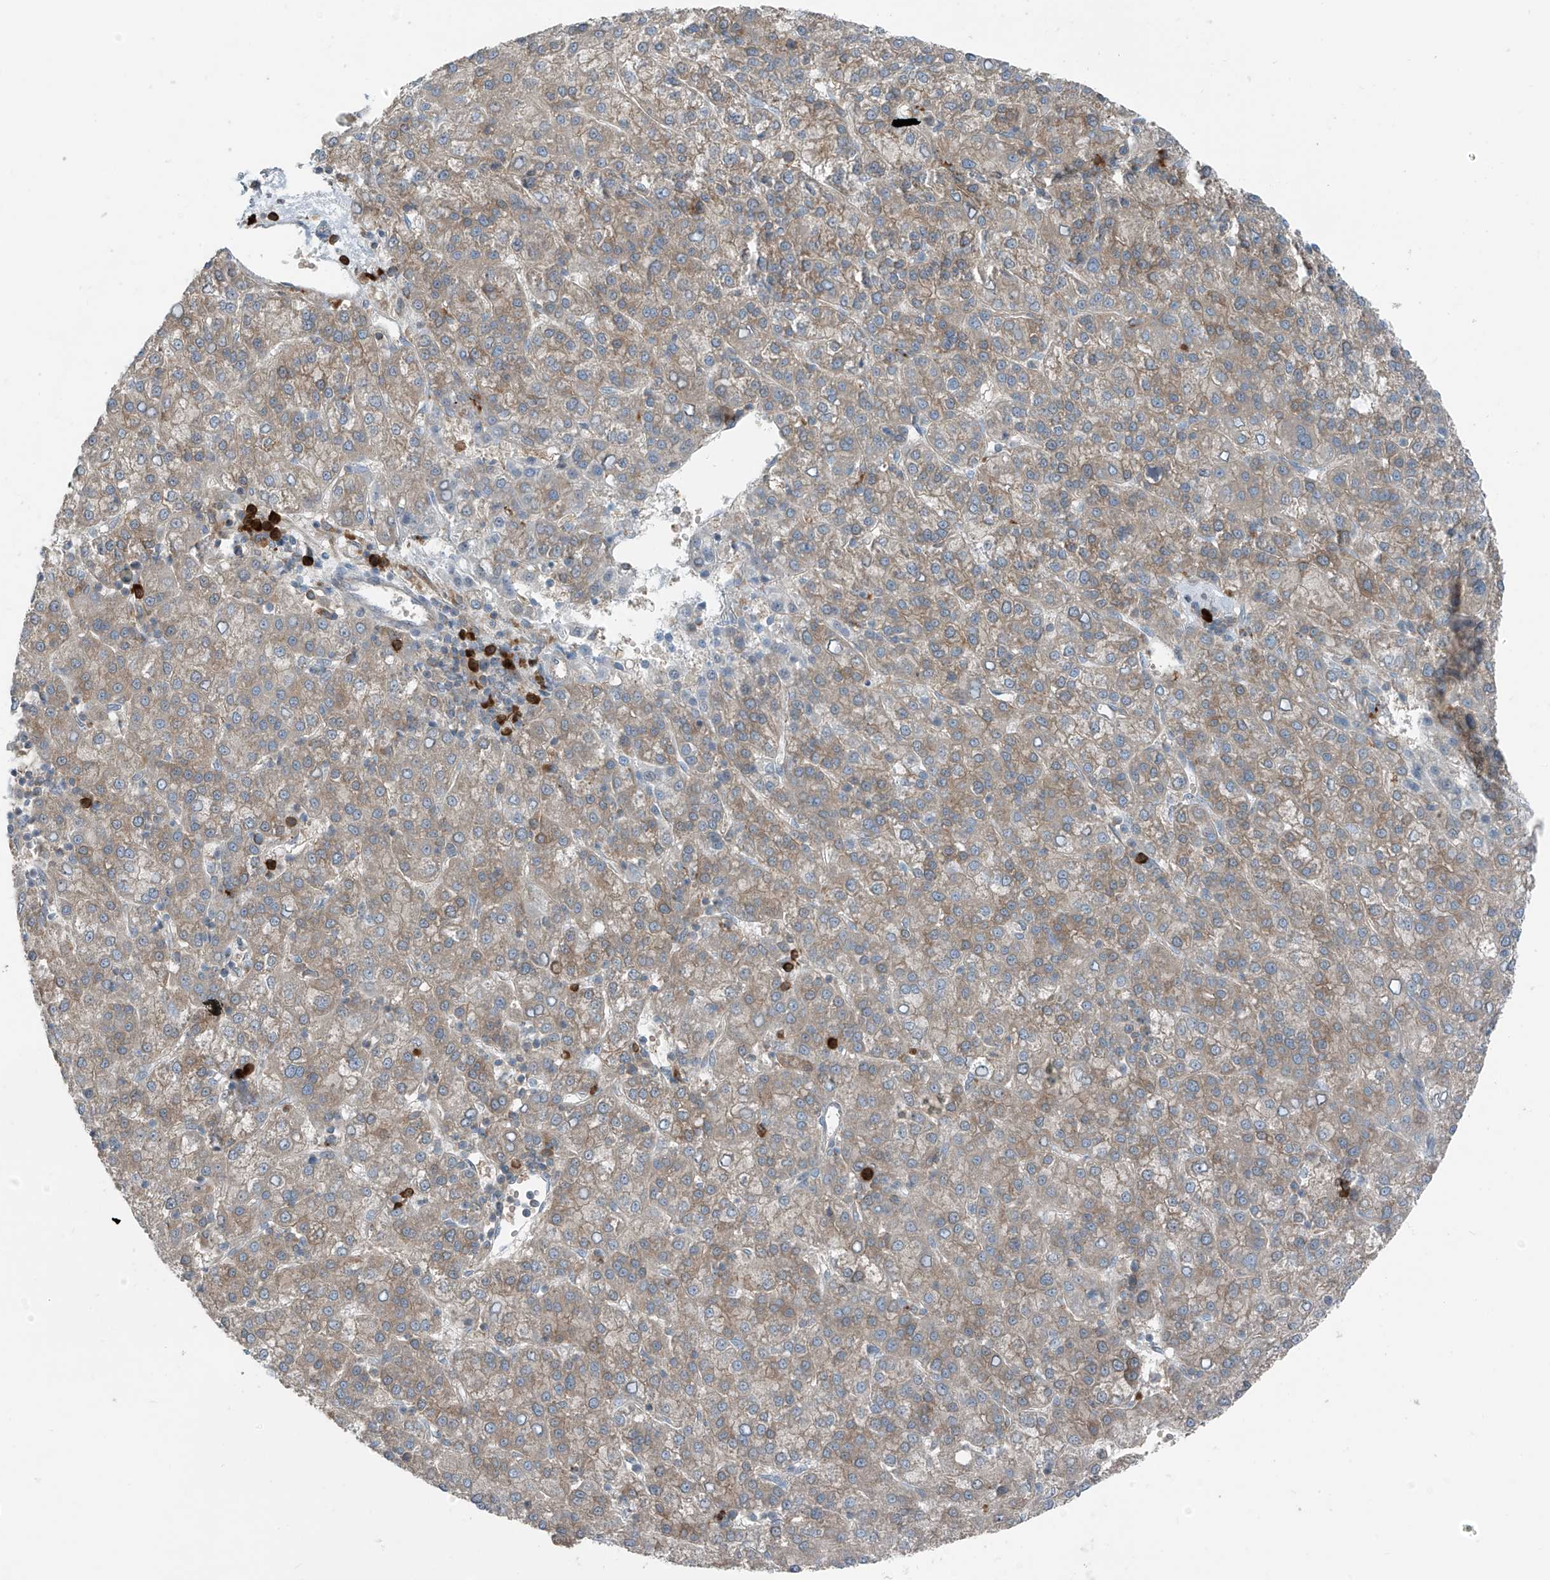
{"staining": {"intensity": "weak", "quantity": "25%-75%", "location": "cytoplasmic/membranous"}, "tissue": "liver cancer", "cell_type": "Tumor cells", "image_type": "cancer", "snomed": [{"axis": "morphology", "description": "Carcinoma, Hepatocellular, NOS"}, {"axis": "topography", "description": "Liver"}], "caption": "A low amount of weak cytoplasmic/membranous positivity is appreciated in approximately 25%-75% of tumor cells in hepatocellular carcinoma (liver) tissue.", "gene": "SLC12A6", "patient": {"sex": "female", "age": 58}}